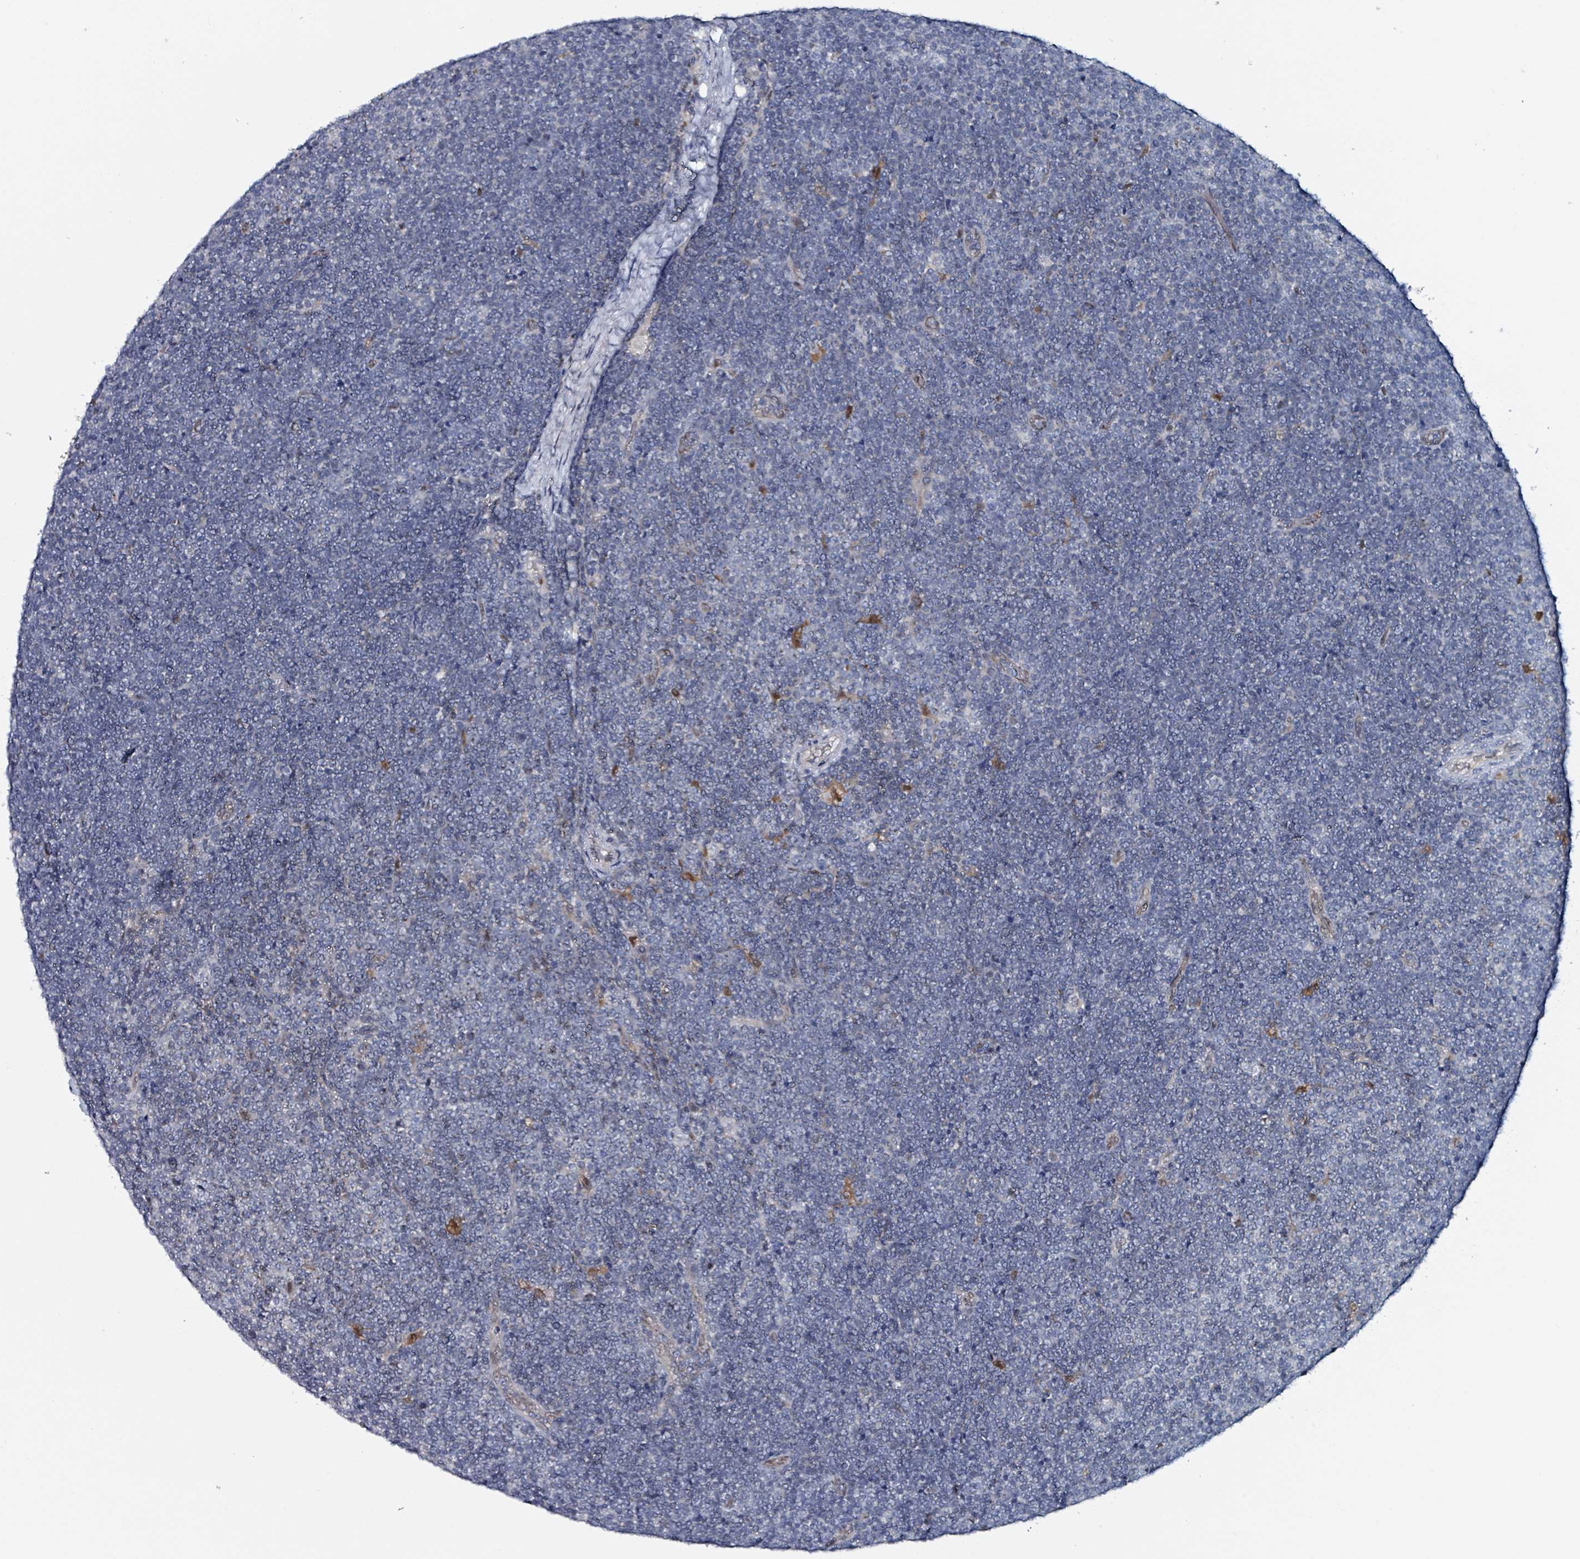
{"staining": {"intensity": "negative", "quantity": "none", "location": "none"}, "tissue": "lymphoma", "cell_type": "Tumor cells", "image_type": "cancer", "snomed": [{"axis": "morphology", "description": "Malignant lymphoma, non-Hodgkin's type, Low grade"}, {"axis": "topography", "description": "Lymph node"}], "caption": "This is a image of immunohistochemistry (IHC) staining of malignant lymphoma, non-Hodgkin's type (low-grade), which shows no expression in tumor cells. Nuclei are stained in blue.", "gene": "B3GAT3", "patient": {"sex": "male", "age": 48}}